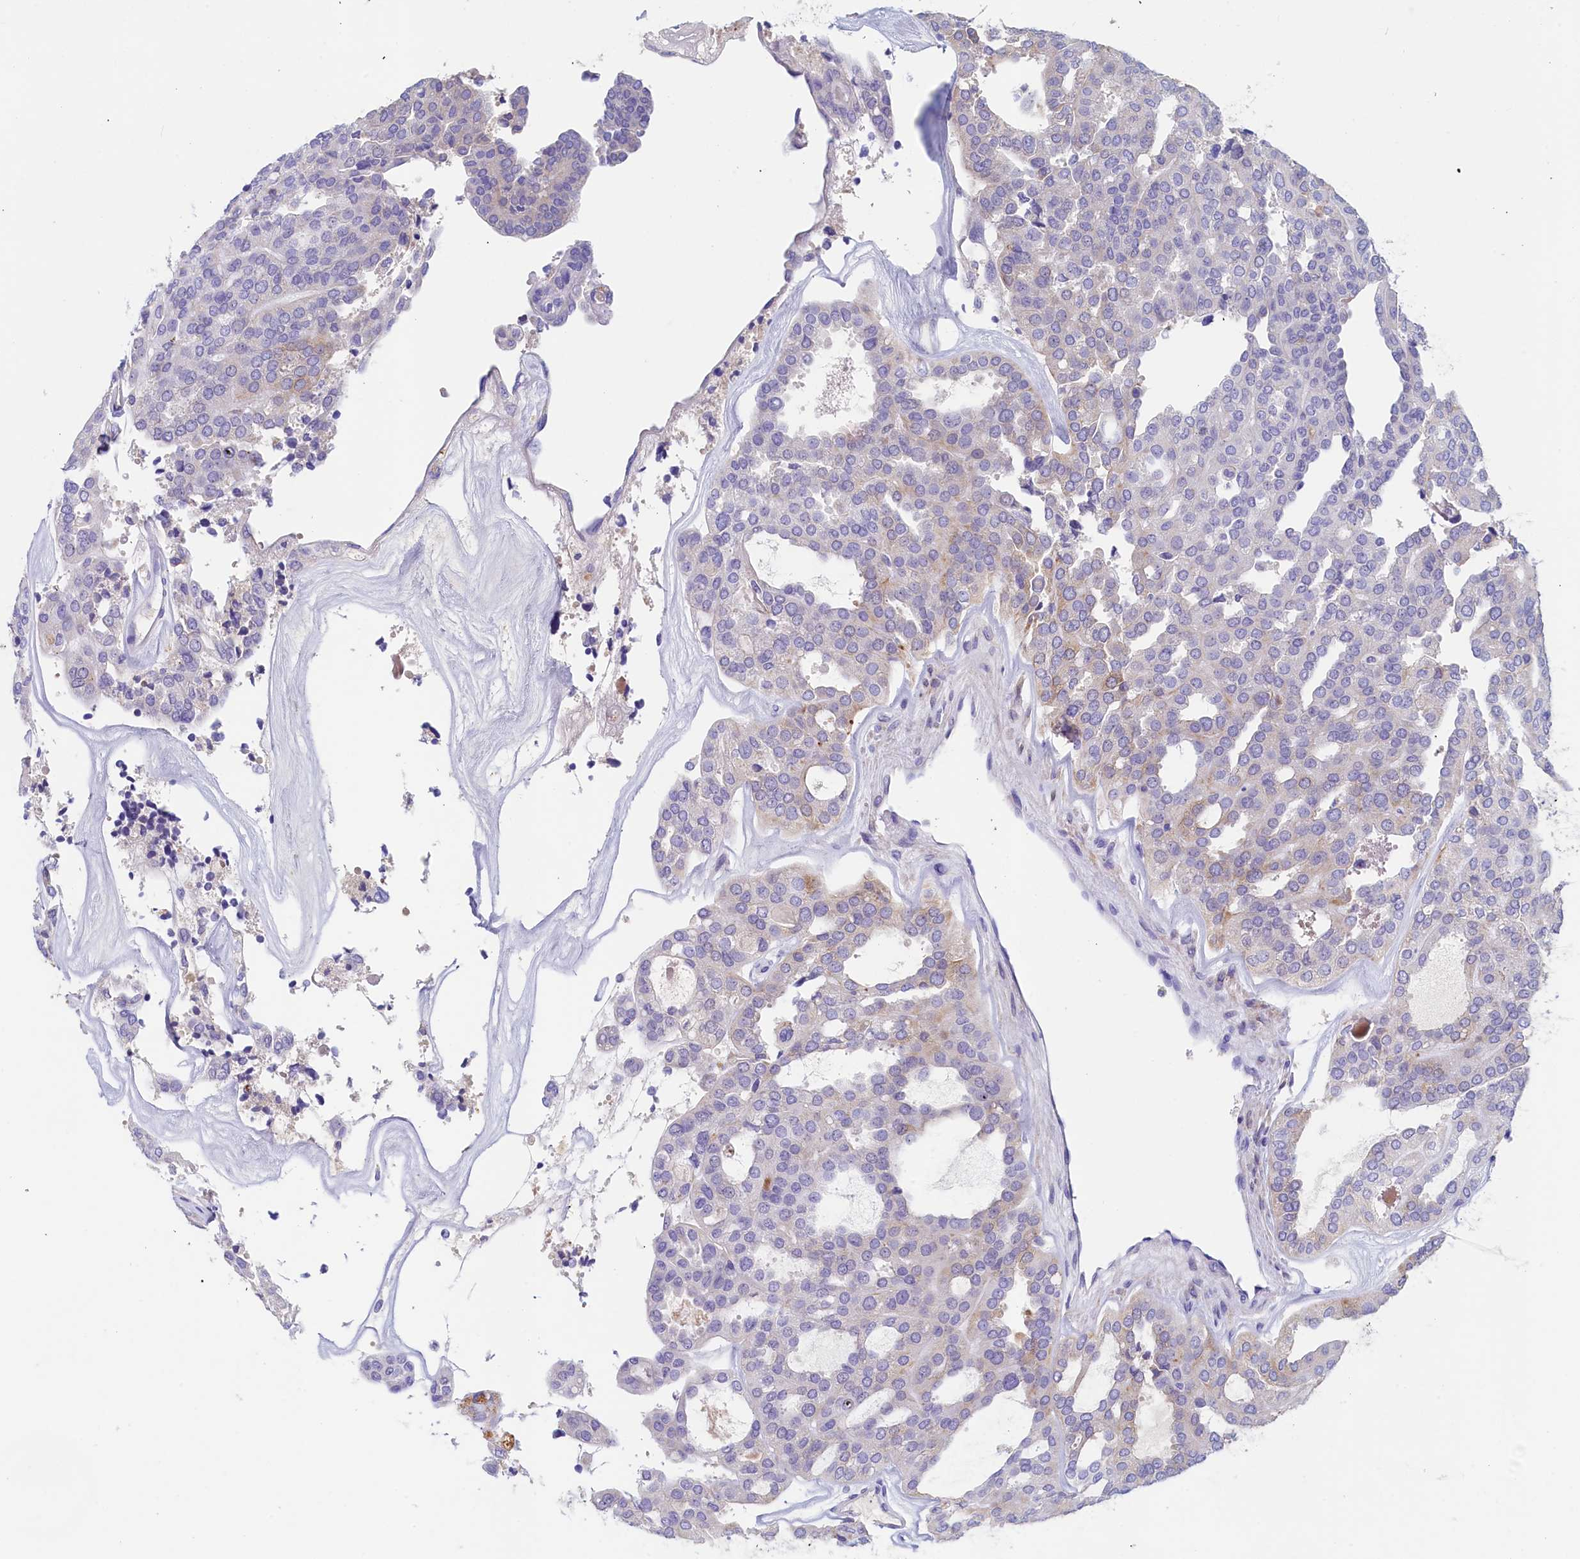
{"staining": {"intensity": "weak", "quantity": "<25%", "location": "cytoplasmic/membranous"}, "tissue": "thyroid cancer", "cell_type": "Tumor cells", "image_type": "cancer", "snomed": [{"axis": "morphology", "description": "Follicular adenoma carcinoma, NOS"}, {"axis": "topography", "description": "Thyroid gland"}], "caption": "Thyroid cancer (follicular adenoma carcinoma) stained for a protein using IHC shows no staining tumor cells.", "gene": "GUCA1C", "patient": {"sex": "male", "age": 75}}